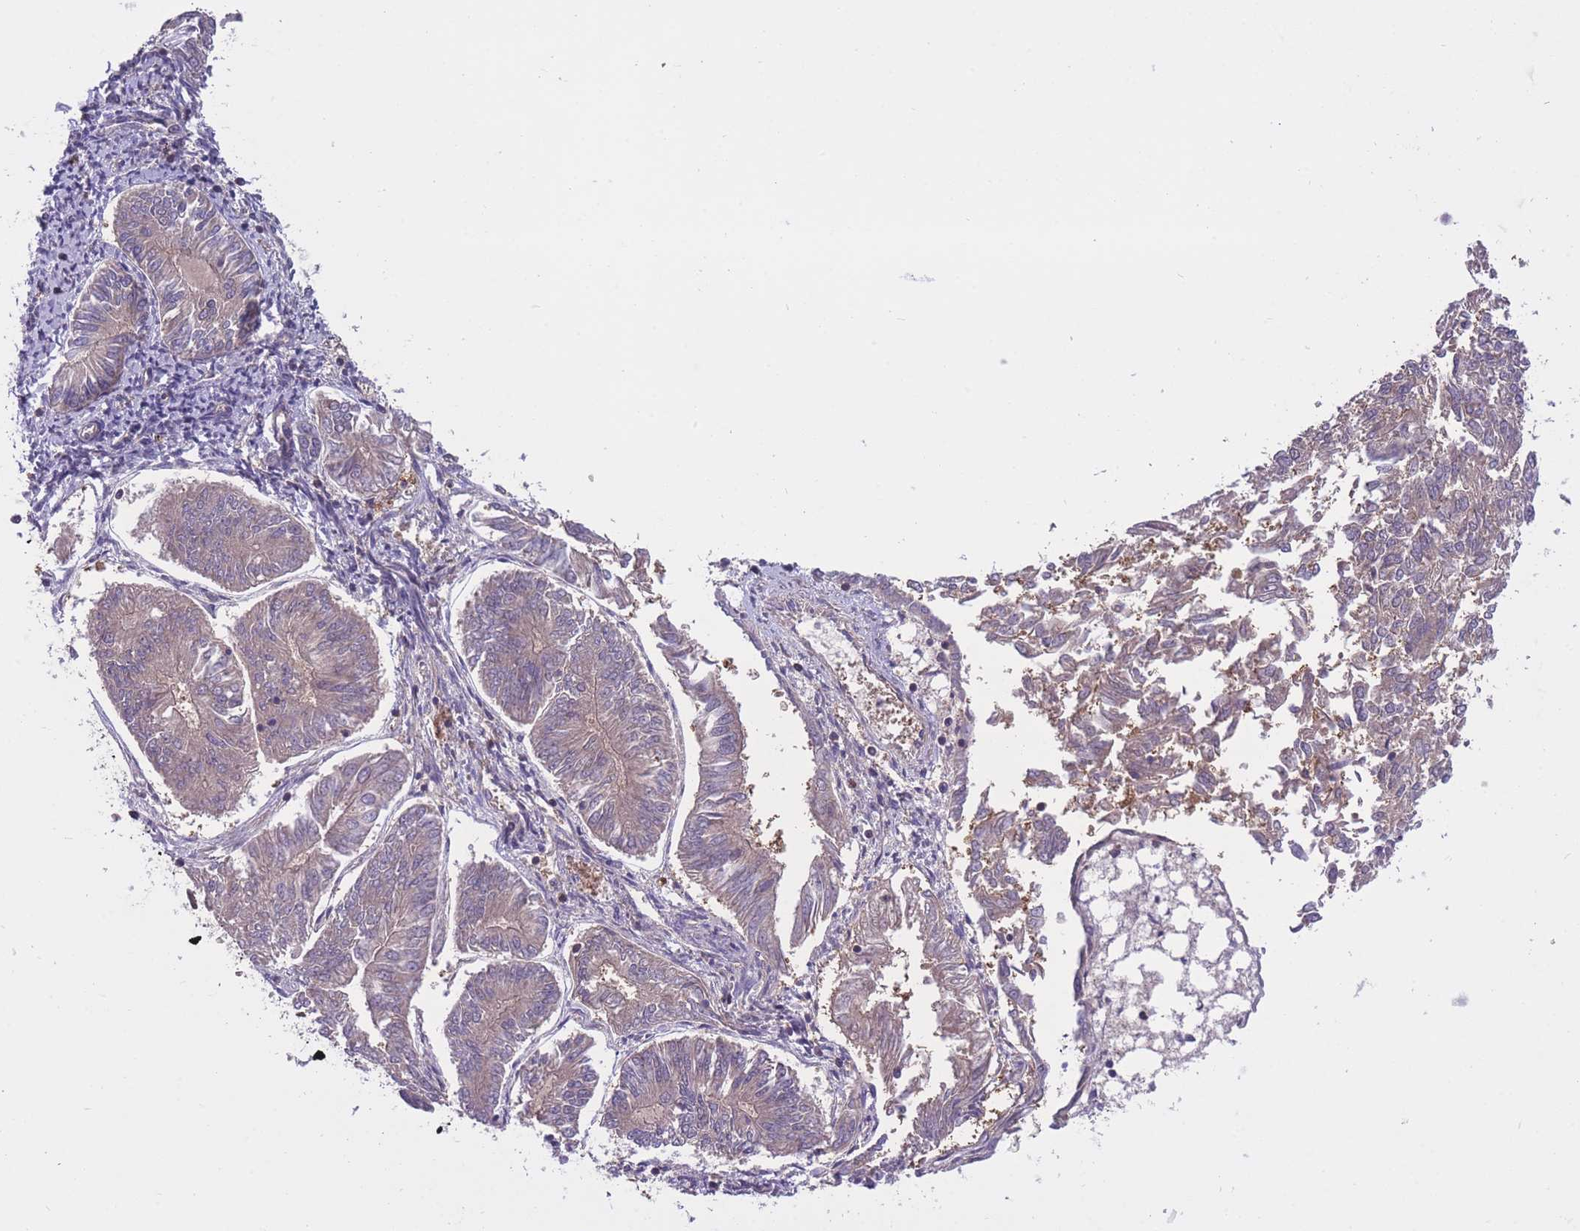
{"staining": {"intensity": "weak", "quantity": ">75%", "location": "cytoplasmic/membranous"}, "tissue": "endometrial cancer", "cell_type": "Tumor cells", "image_type": "cancer", "snomed": [{"axis": "morphology", "description": "Adenocarcinoma, NOS"}, {"axis": "topography", "description": "Endometrium"}], "caption": "Endometrial cancer (adenocarcinoma) stained with immunohistochemistry (IHC) demonstrates weak cytoplasmic/membranous positivity in about >75% of tumor cells. (DAB (3,3'-diaminobenzidine) IHC with brightfield microscopy, high magnification).", "gene": "UBE2N", "patient": {"sex": "female", "age": 58}}